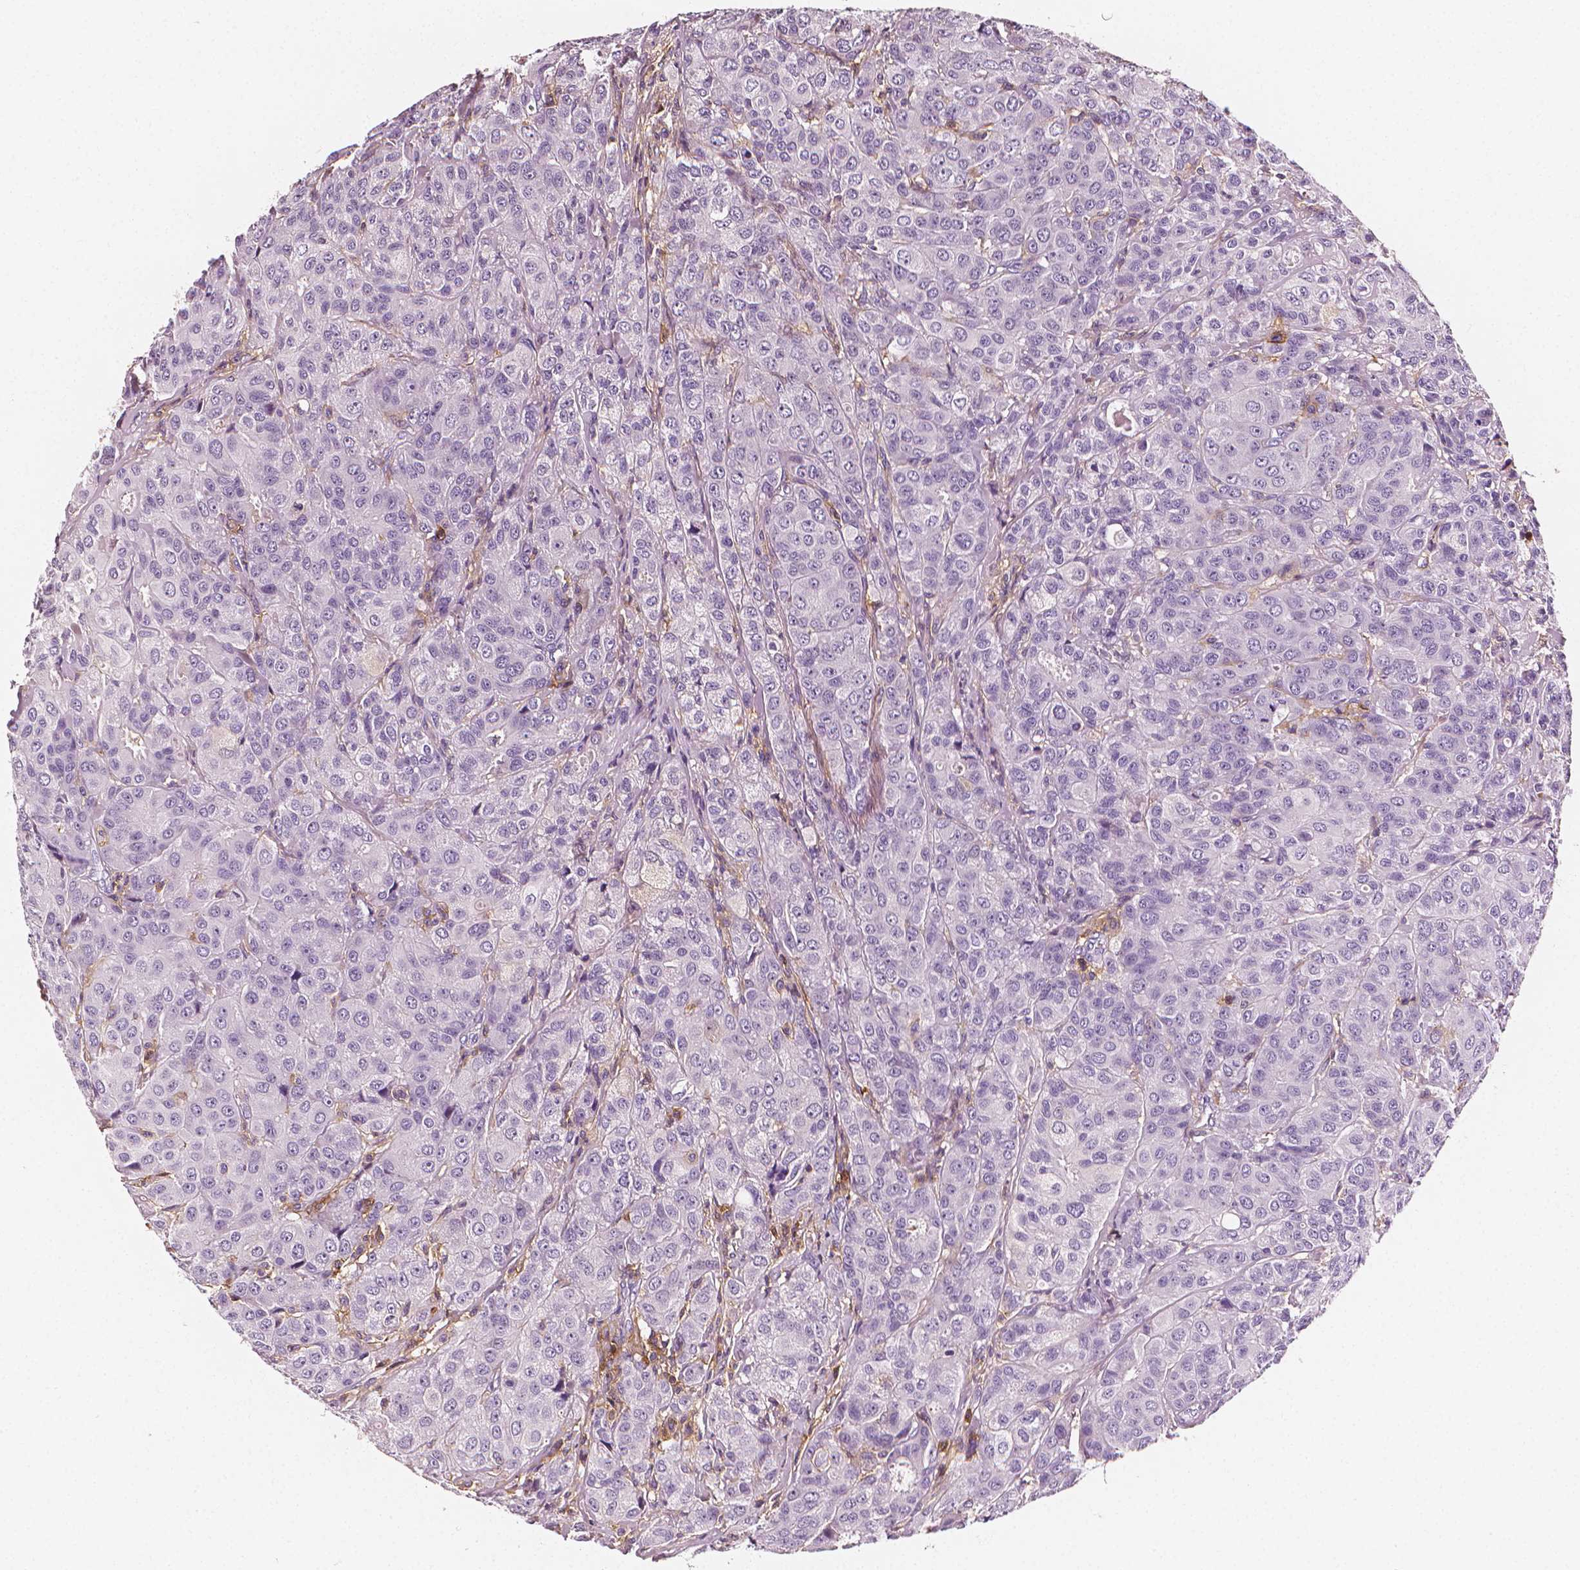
{"staining": {"intensity": "negative", "quantity": "none", "location": "none"}, "tissue": "breast cancer", "cell_type": "Tumor cells", "image_type": "cancer", "snomed": [{"axis": "morphology", "description": "Duct carcinoma"}, {"axis": "topography", "description": "Breast"}], "caption": "Immunohistochemistry histopathology image of neoplastic tissue: human breast cancer stained with DAB (3,3'-diaminobenzidine) reveals no significant protein positivity in tumor cells.", "gene": "PTPRC", "patient": {"sex": "female", "age": 43}}